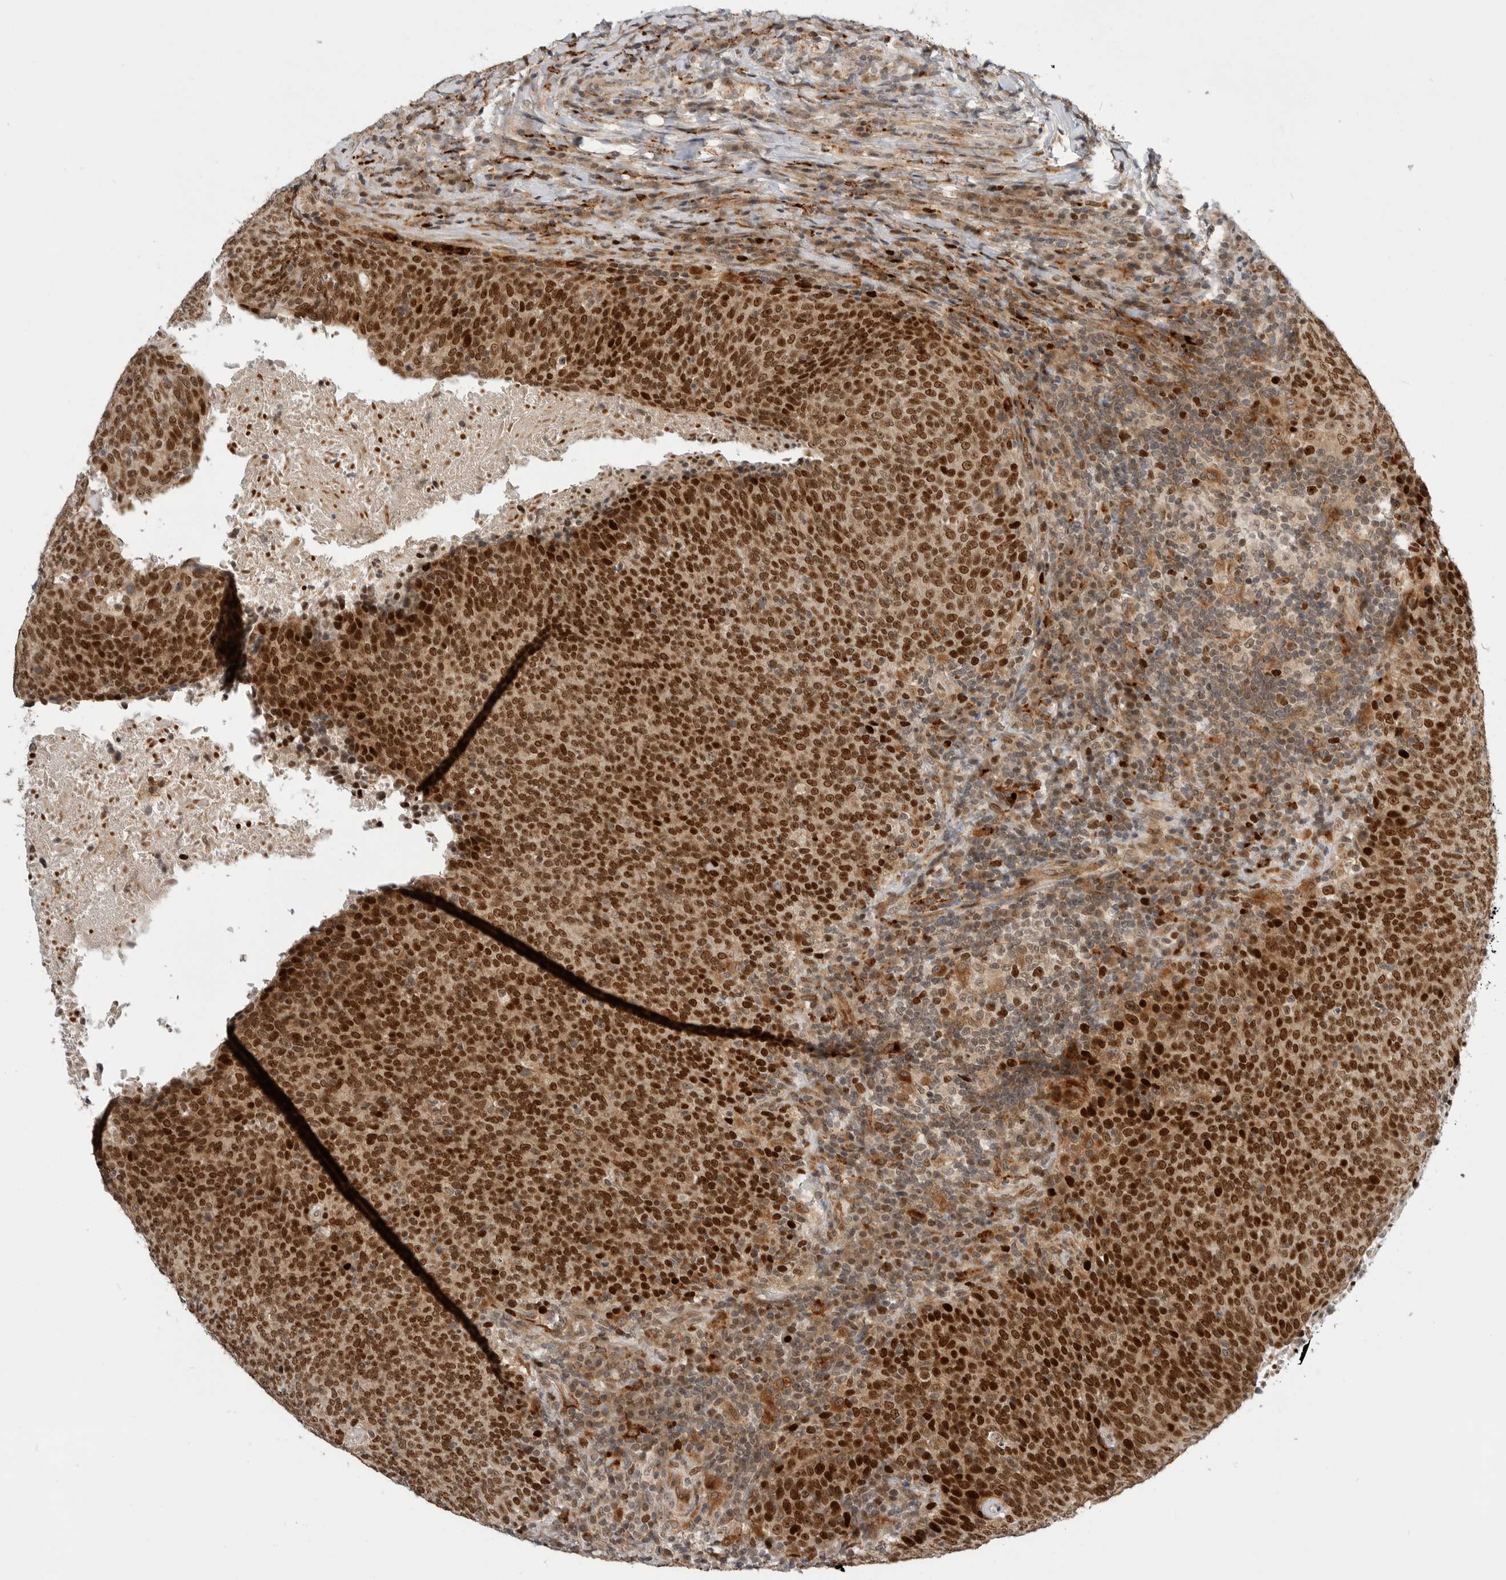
{"staining": {"intensity": "strong", "quantity": ">75%", "location": "nuclear"}, "tissue": "head and neck cancer", "cell_type": "Tumor cells", "image_type": "cancer", "snomed": [{"axis": "morphology", "description": "Squamous cell carcinoma, NOS"}, {"axis": "morphology", "description": "Squamous cell carcinoma, metastatic, NOS"}, {"axis": "topography", "description": "Lymph node"}, {"axis": "topography", "description": "Head-Neck"}], "caption": "An immunohistochemistry image of neoplastic tissue is shown. Protein staining in brown highlights strong nuclear positivity in head and neck cancer within tumor cells.", "gene": "CSNK1G3", "patient": {"sex": "male", "age": 62}}